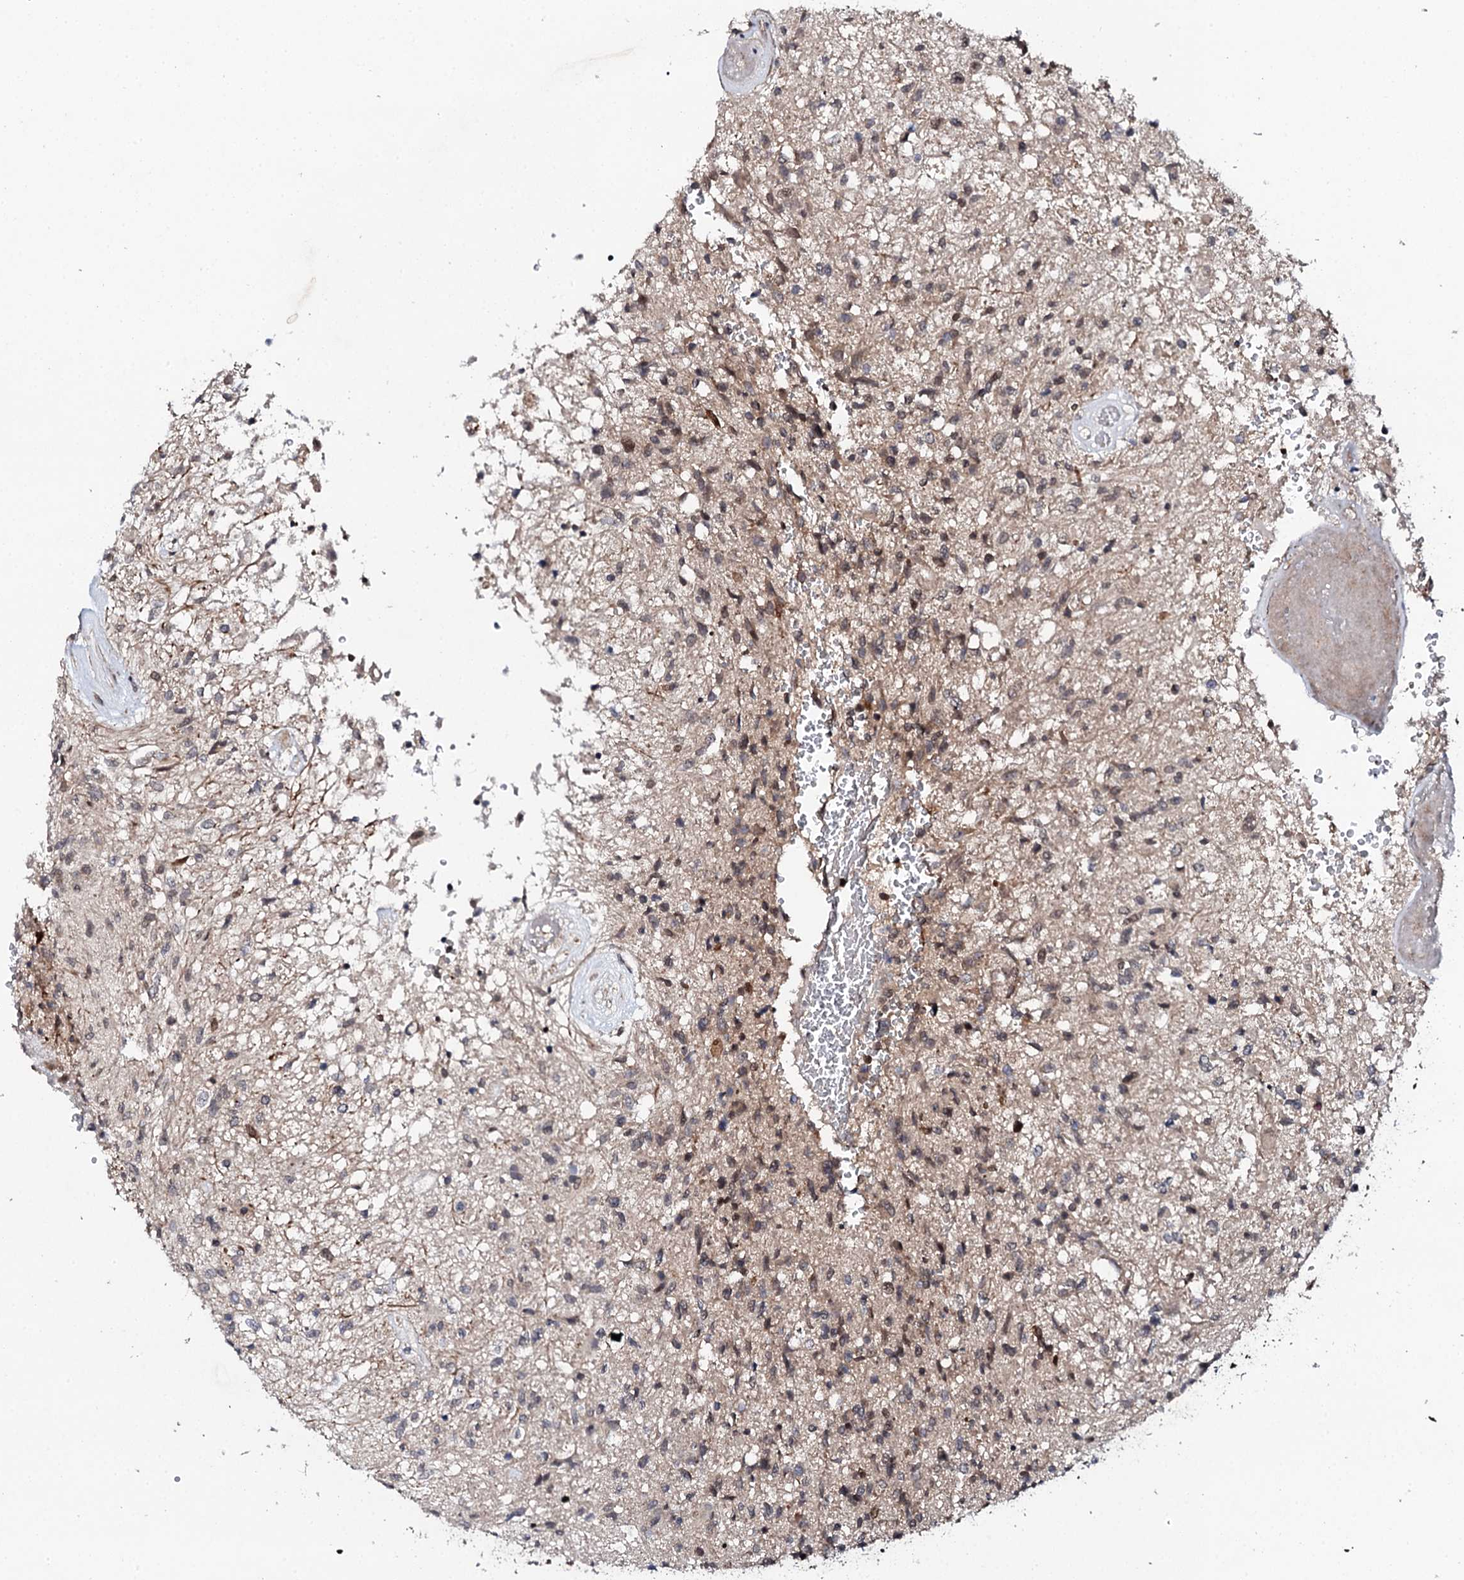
{"staining": {"intensity": "weak", "quantity": ">75%", "location": "cytoplasmic/membranous"}, "tissue": "glioma", "cell_type": "Tumor cells", "image_type": "cancer", "snomed": [{"axis": "morphology", "description": "Glioma, malignant, High grade"}, {"axis": "topography", "description": "Brain"}], "caption": "Malignant high-grade glioma was stained to show a protein in brown. There is low levels of weak cytoplasmic/membranous staining in approximately >75% of tumor cells.", "gene": "FAM111A", "patient": {"sex": "male", "age": 56}}